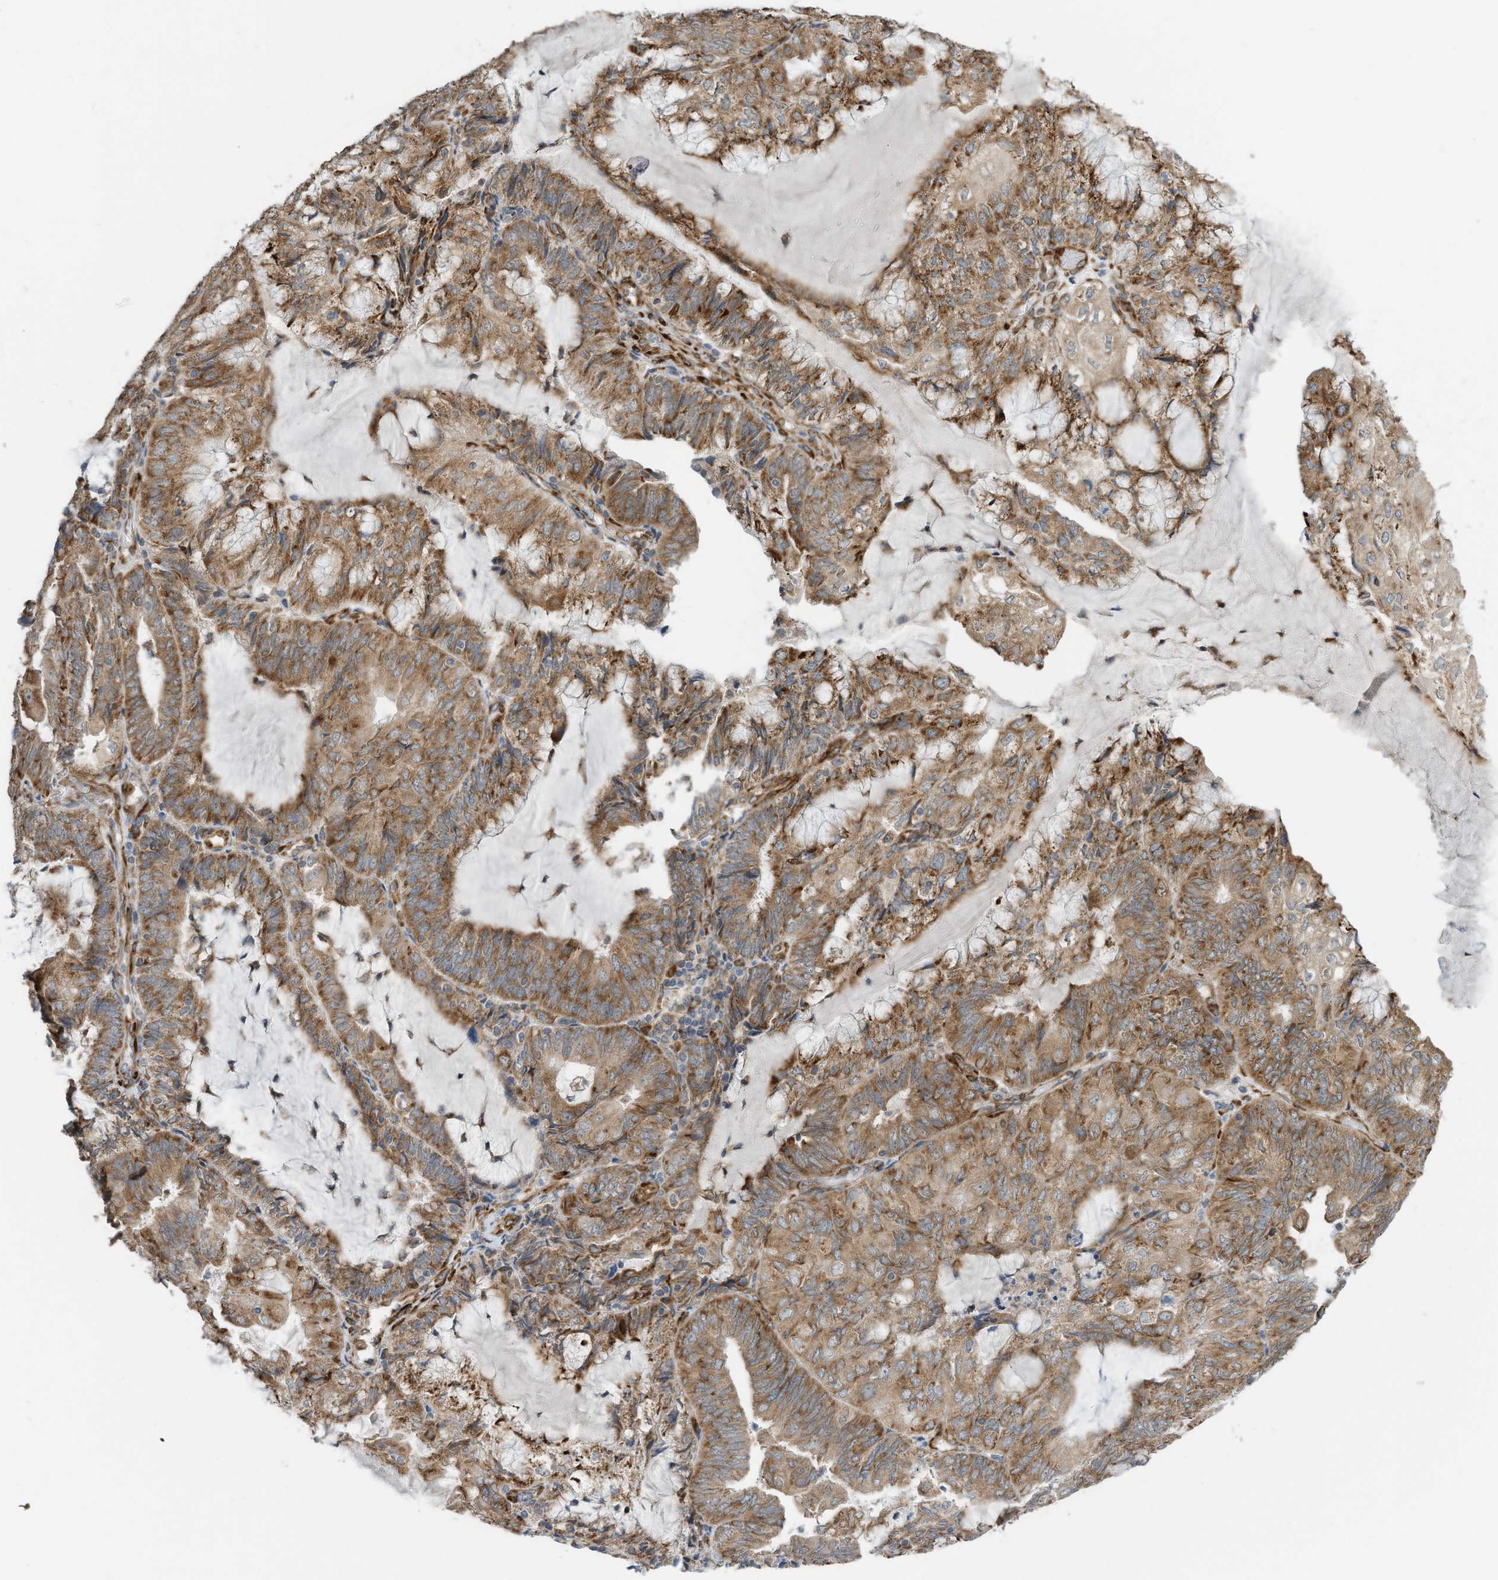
{"staining": {"intensity": "moderate", "quantity": ">75%", "location": "cytoplasmic/membranous"}, "tissue": "endometrial cancer", "cell_type": "Tumor cells", "image_type": "cancer", "snomed": [{"axis": "morphology", "description": "Adenocarcinoma, NOS"}, {"axis": "topography", "description": "Endometrium"}], "caption": "Protein expression analysis of human adenocarcinoma (endometrial) reveals moderate cytoplasmic/membranous staining in about >75% of tumor cells.", "gene": "ZBTB45", "patient": {"sex": "female", "age": 81}}